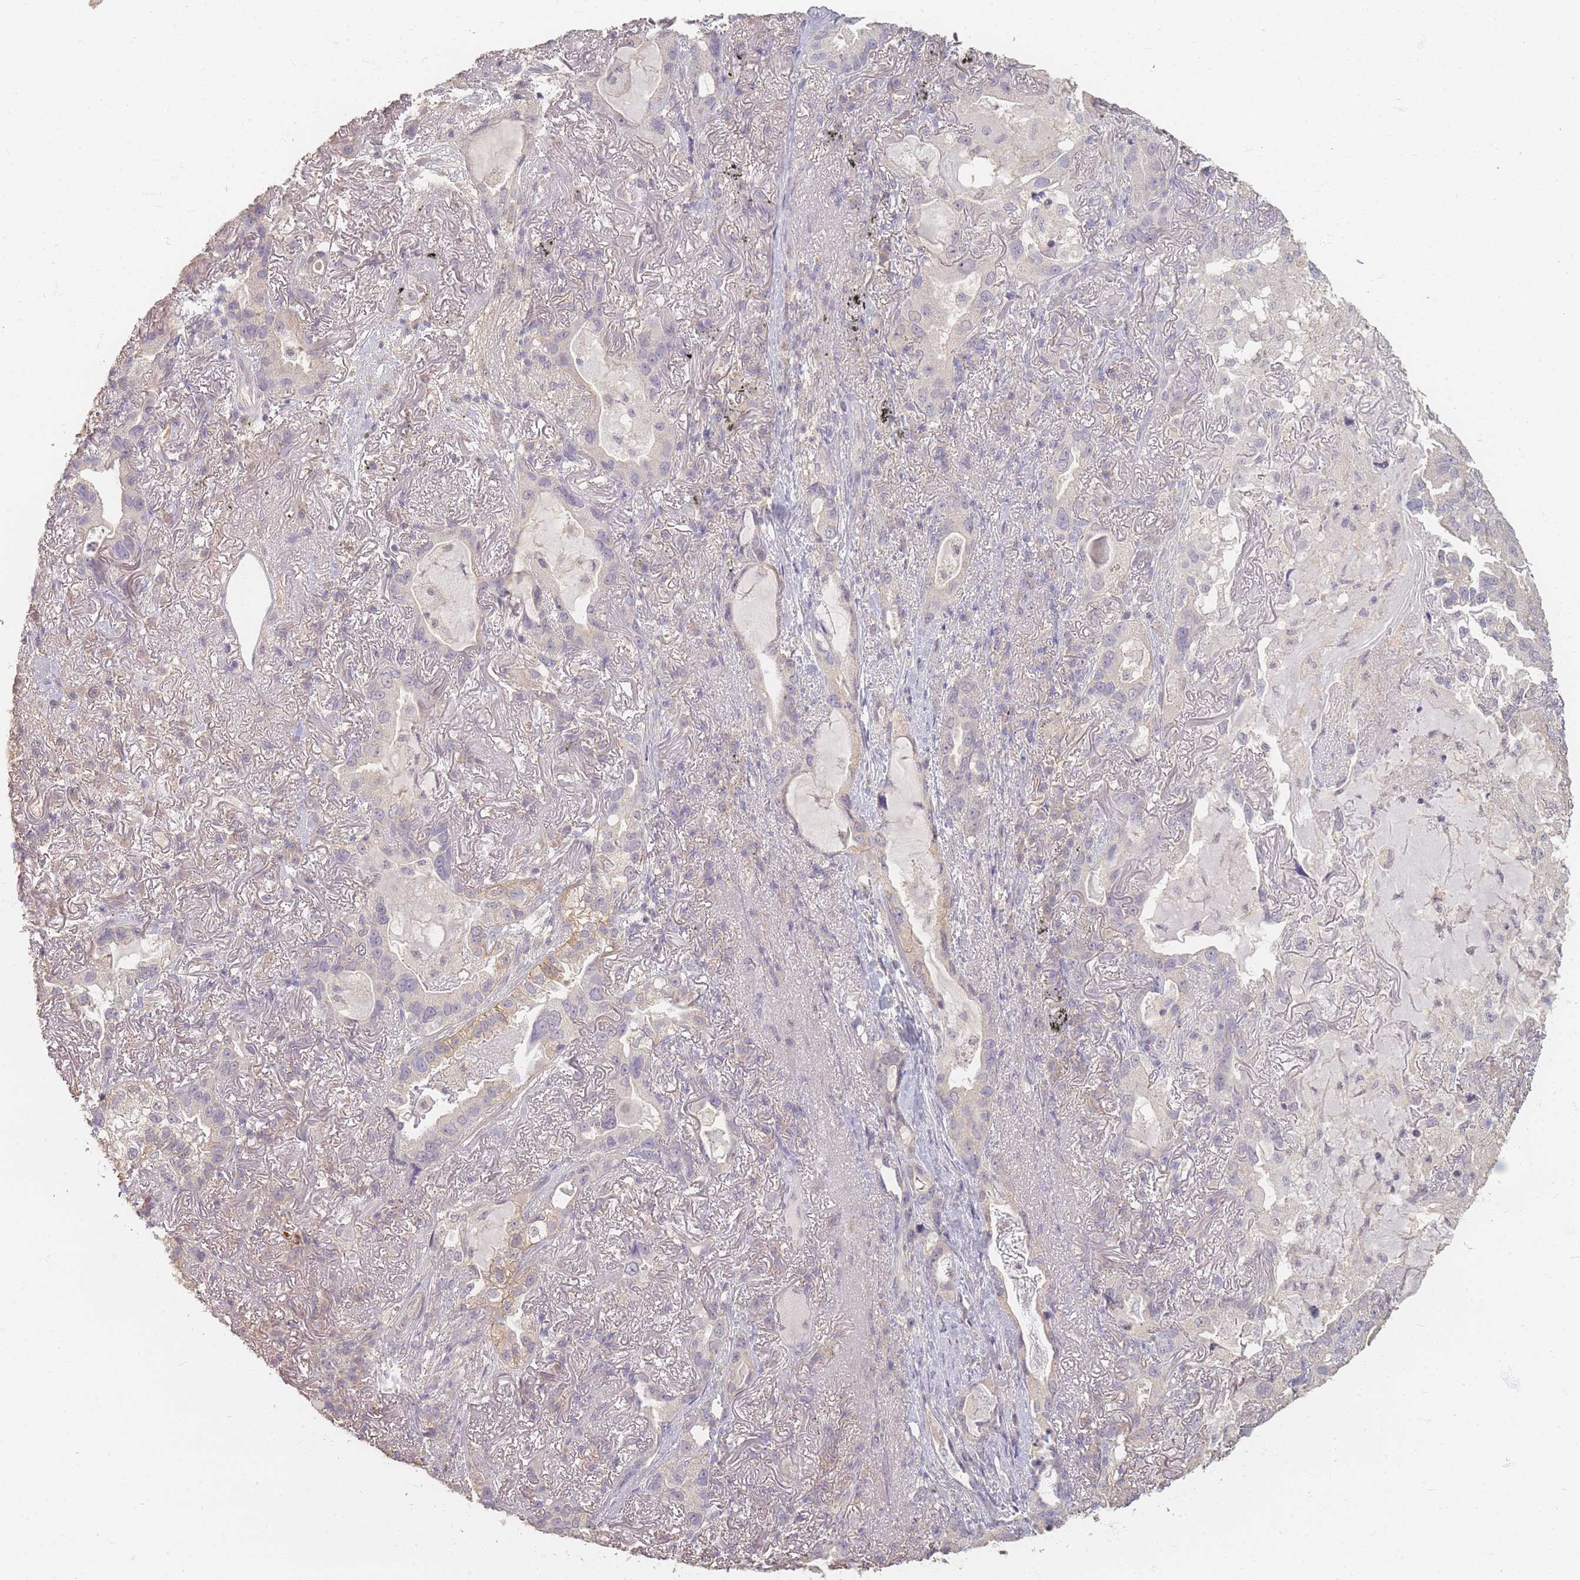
{"staining": {"intensity": "weak", "quantity": "<25%", "location": "cytoplasmic/membranous"}, "tissue": "lung cancer", "cell_type": "Tumor cells", "image_type": "cancer", "snomed": [{"axis": "morphology", "description": "Adenocarcinoma, NOS"}, {"axis": "topography", "description": "Lung"}], "caption": "High power microscopy photomicrograph of an IHC image of adenocarcinoma (lung), revealing no significant positivity in tumor cells.", "gene": "RFTN1", "patient": {"sex": "female", "age": 69}}